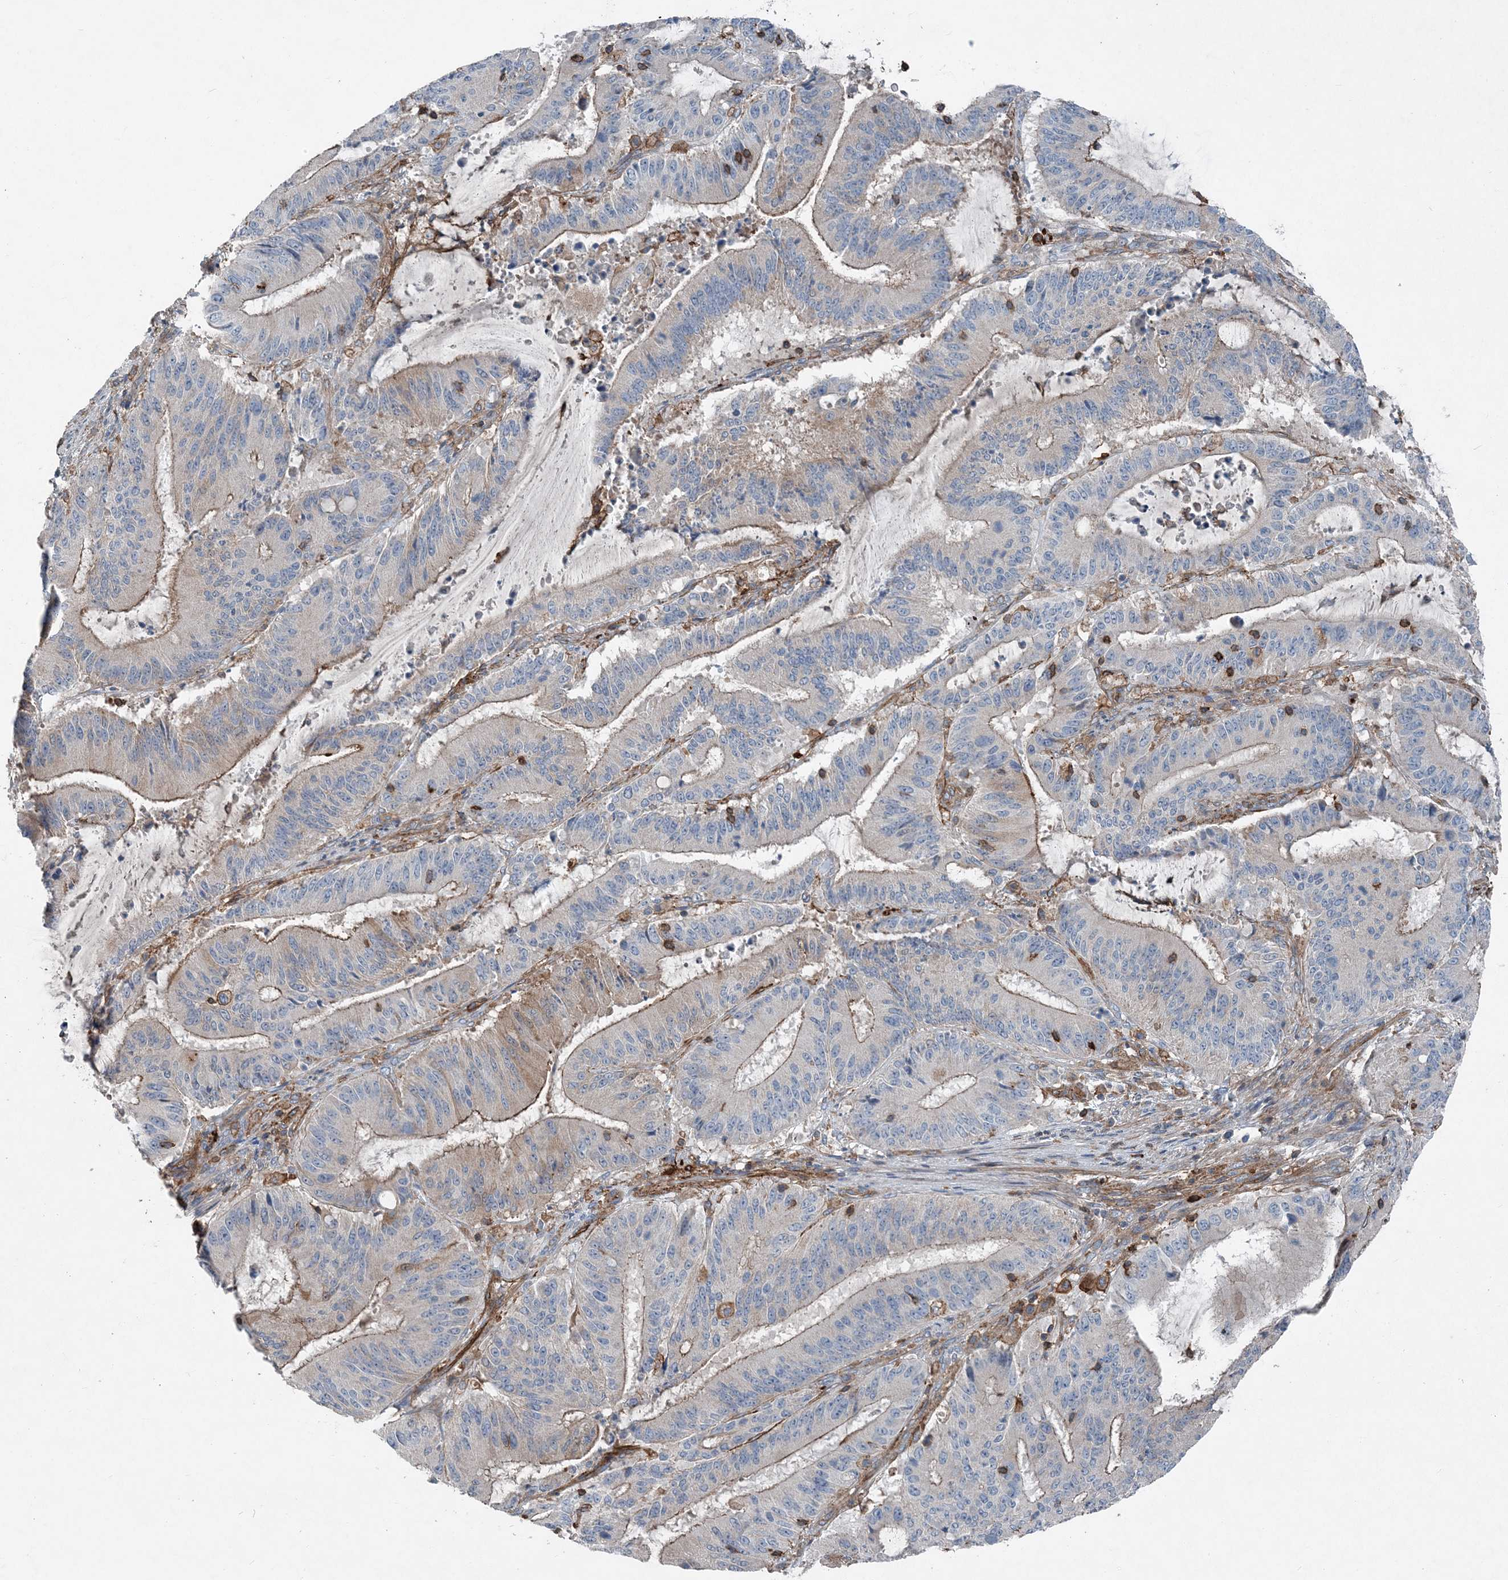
{"staining": {"intensity": "moderate", "quantity": "<25%", "location": "cytoplasmic/membranous"}, "tissue": "liver cancer", "cell_type": "Tumor cells", "image_type": "cancer", "snomed": [{"axis": "morphology", "description": "Normal tissue, NOS"}, {"axis": "morphology", "description": "Cholangiocarcinoma"}, {"axis": "topography", "description": "Liver"}, {"axis": "topography", "description": "Peripheral nerve tissue"}], "caption": "Tumor cells demonstrate low levels of moderate cytoplasmic/membranous staining in about <25% of cells in human liver cholangiocarcinoma.", "gene": "DGUOK", "patient": {"sex": "female", "age": 73}}